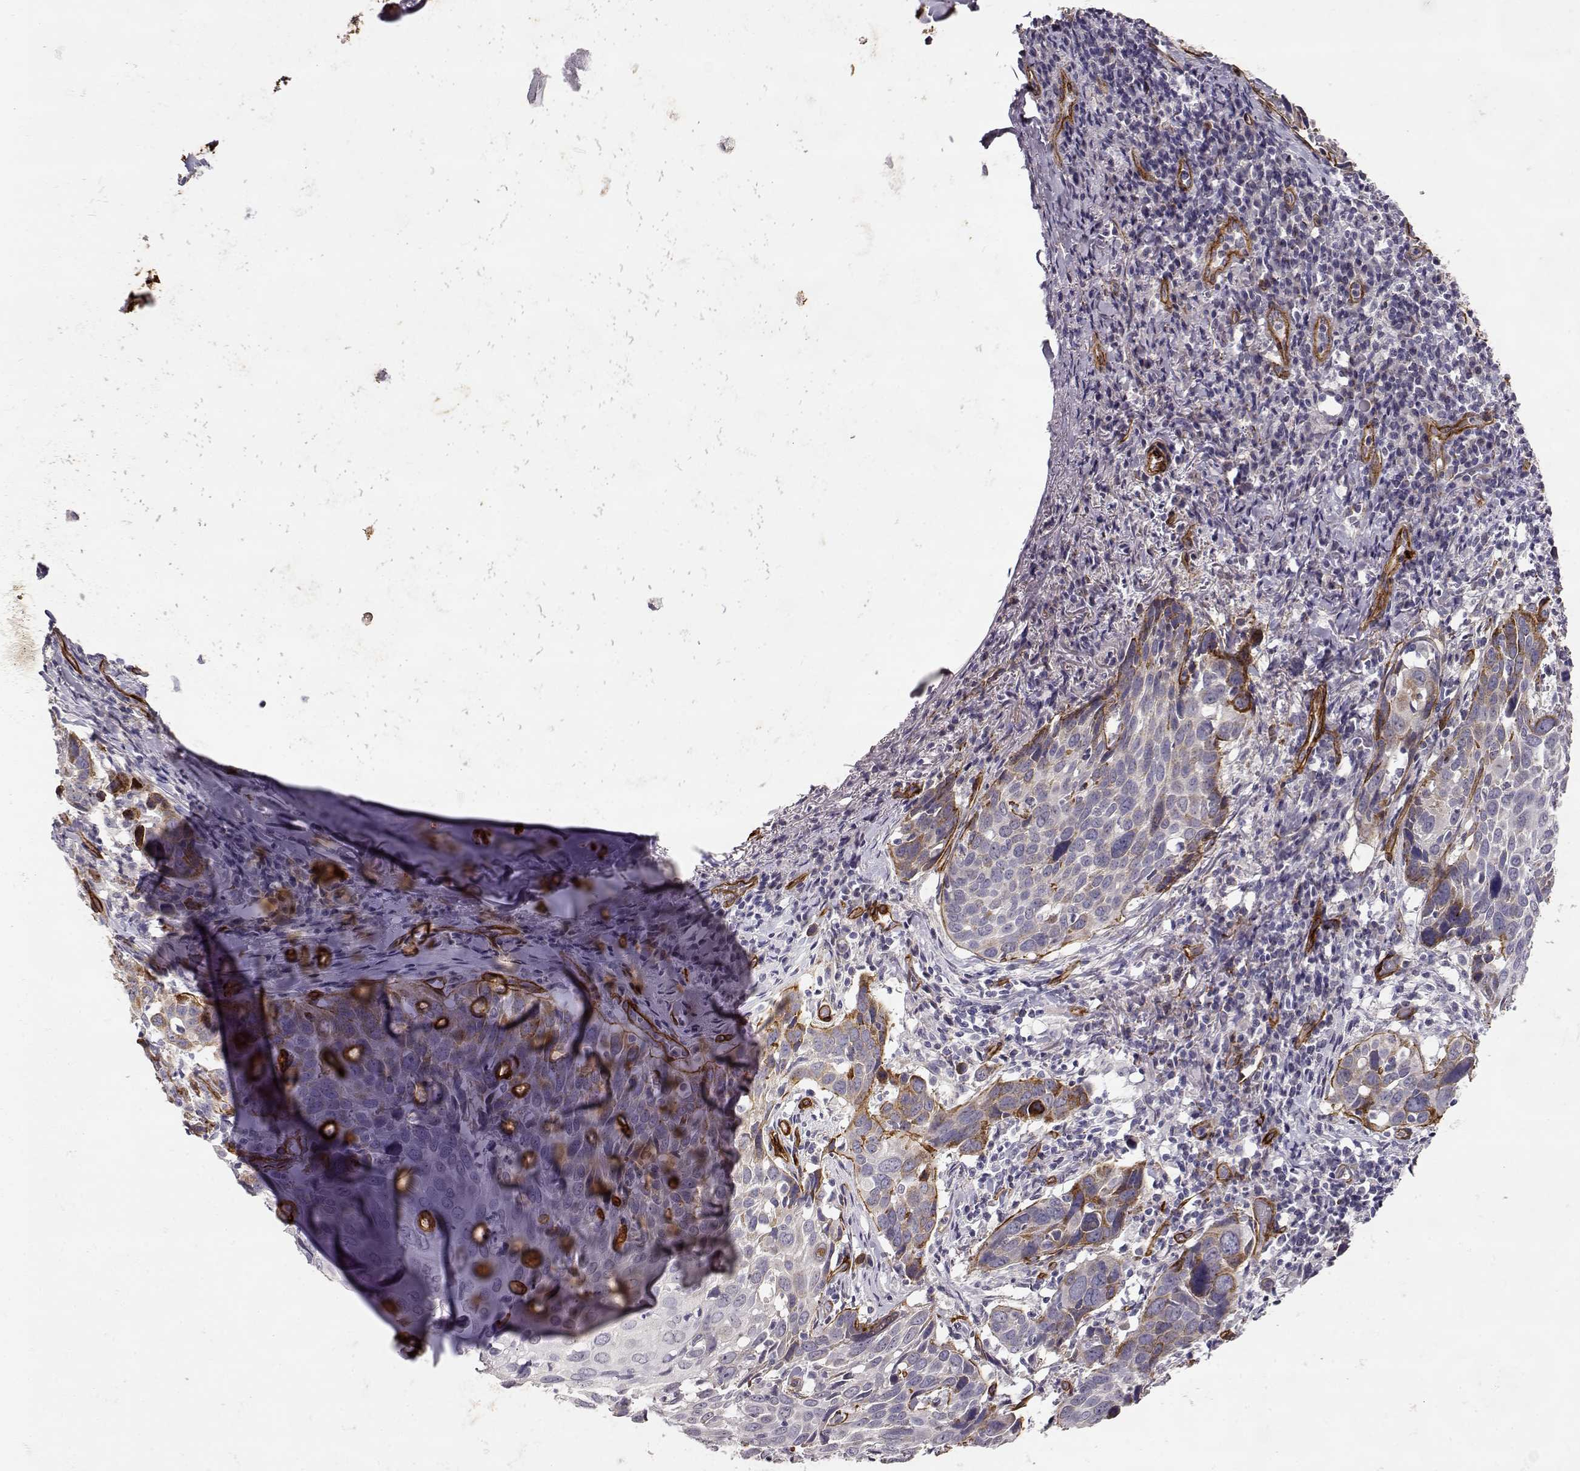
{"staining": {"intensity": "negative", "quantity": "none", "location": "none"}, "tissue": "lung cancer", "cell_type": "Tumor cells", "image_type": "cancer", "snomed": [{"axis": "morphology", "description": "Squamous cell carcinoma, NOS"}, {"axis": "topography", "description": "Lung"}], "caption": "Micrograph shows no significant protein positivity in tumor cells of squamous cell carcinoma (lung).", "gene": "LAMC1", "patient": {"sex": "male", "age": 57}}